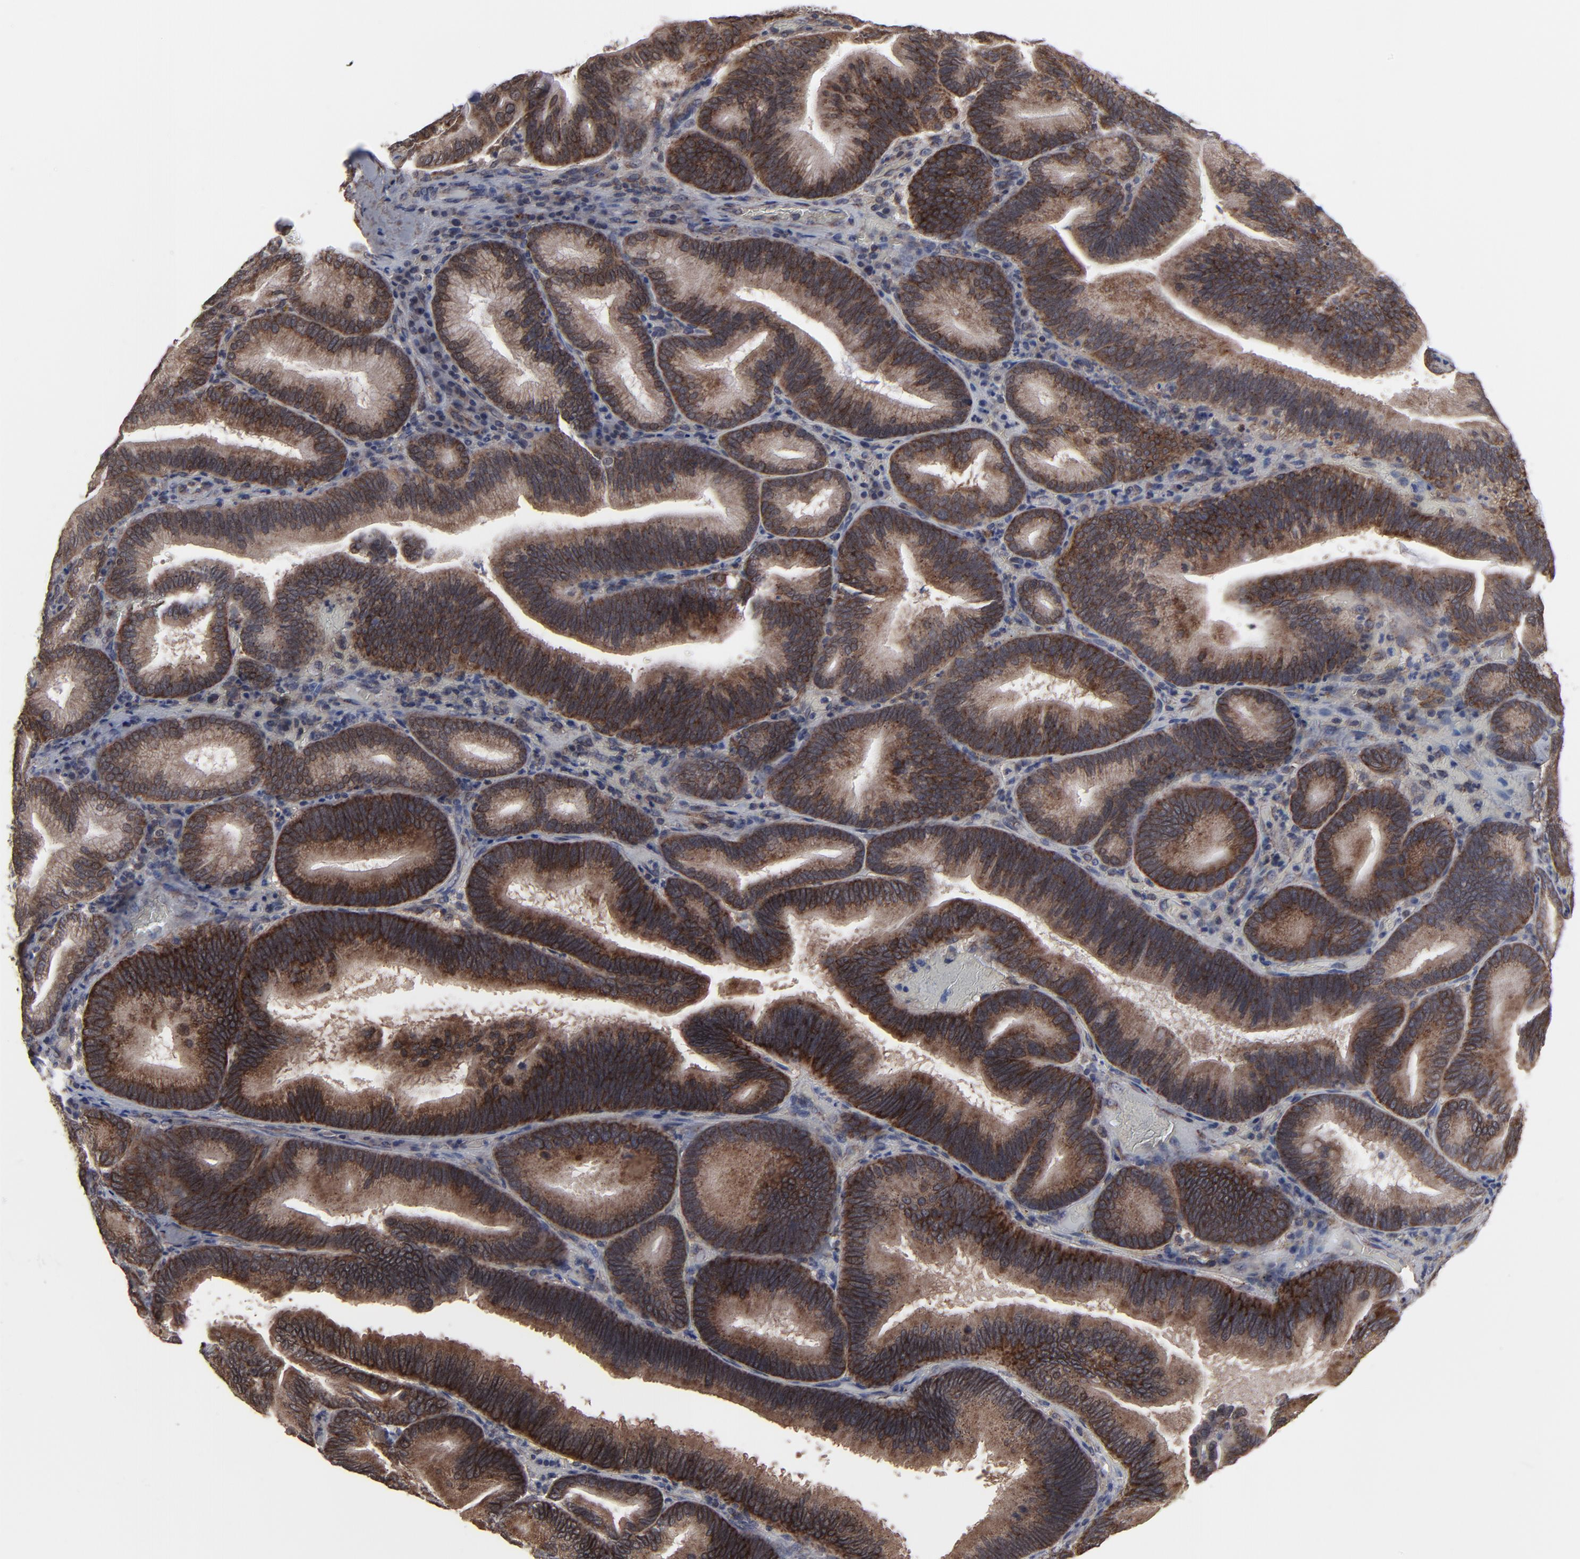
{"staining": {"intensity": "moderate", "quantity": ">75%", "location": "cytoplasmic/membranous,nuclear"}, "tissue": "pancreatic cancer", "cell_type": "Tumor cells", "image_type": "cancer", "snomed": [{"axis": "morphology", "description": "Adenocarcinoma, NOS"}, {"axis": "topography", "description": "Pancreas"}], "caption": "Pancreatic cancer (adenocarcinoma) stained with a brown dye demonstrates moderate cytoplasmic/membranous and nuclear positive staining in approximately >75% of tumor cells.", "gene": "KIAA2026", "patient": {"sex": "male", "age": 82}}